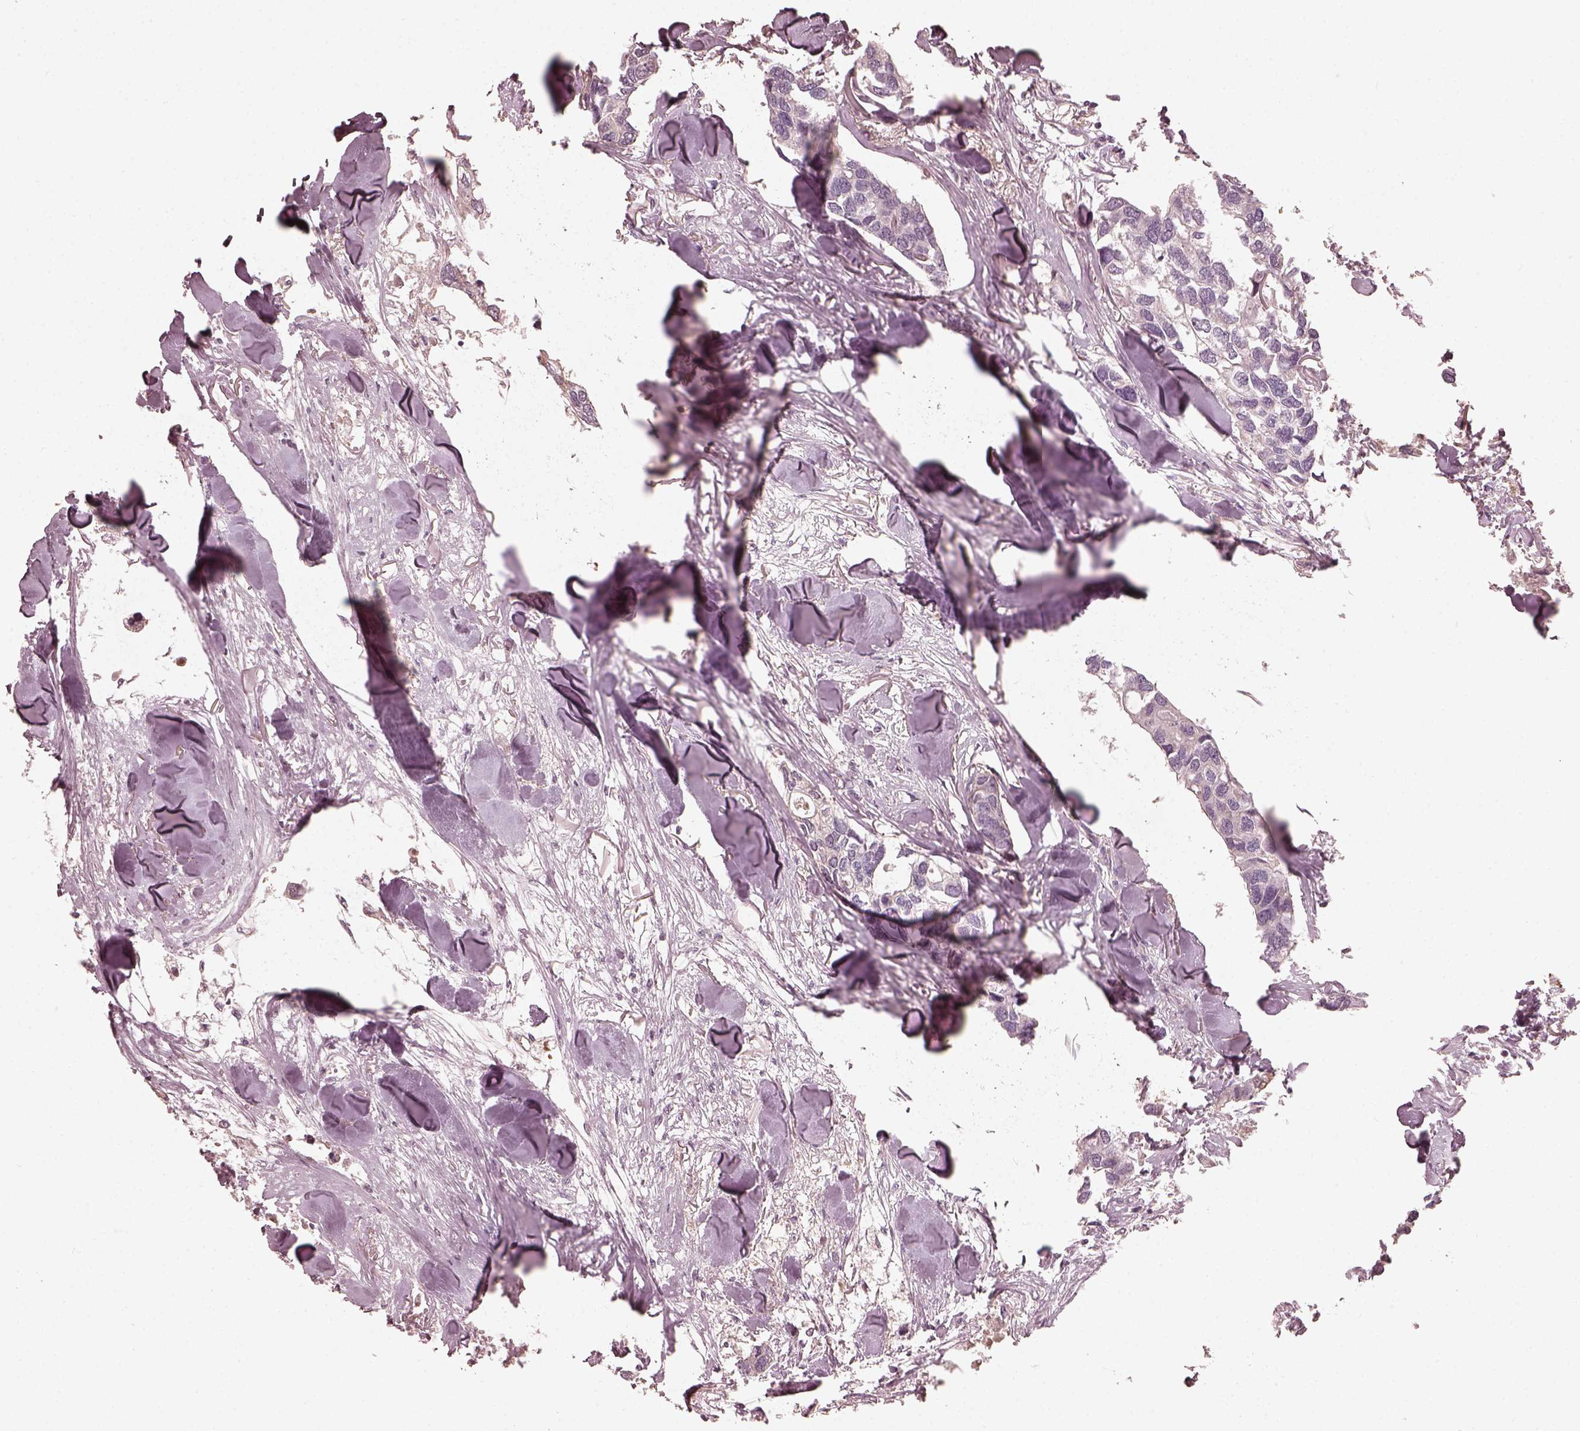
{"staining": {"intensity": "negative", "quantity": "none", "location": "none"}, "tissue": "breast cancer", "cell_type": "Tumor cells", "image_type": "cancer", "snomed": [{"axis": "morphology", "description": "Duct carcinoma"}, {"axis": "topography", "description": "Breast"}], "caption": "There is no significant expression in tumor cells of breast cancer.", "gene": "OPTC", "patient": {"sex": "female", "age": 83}}